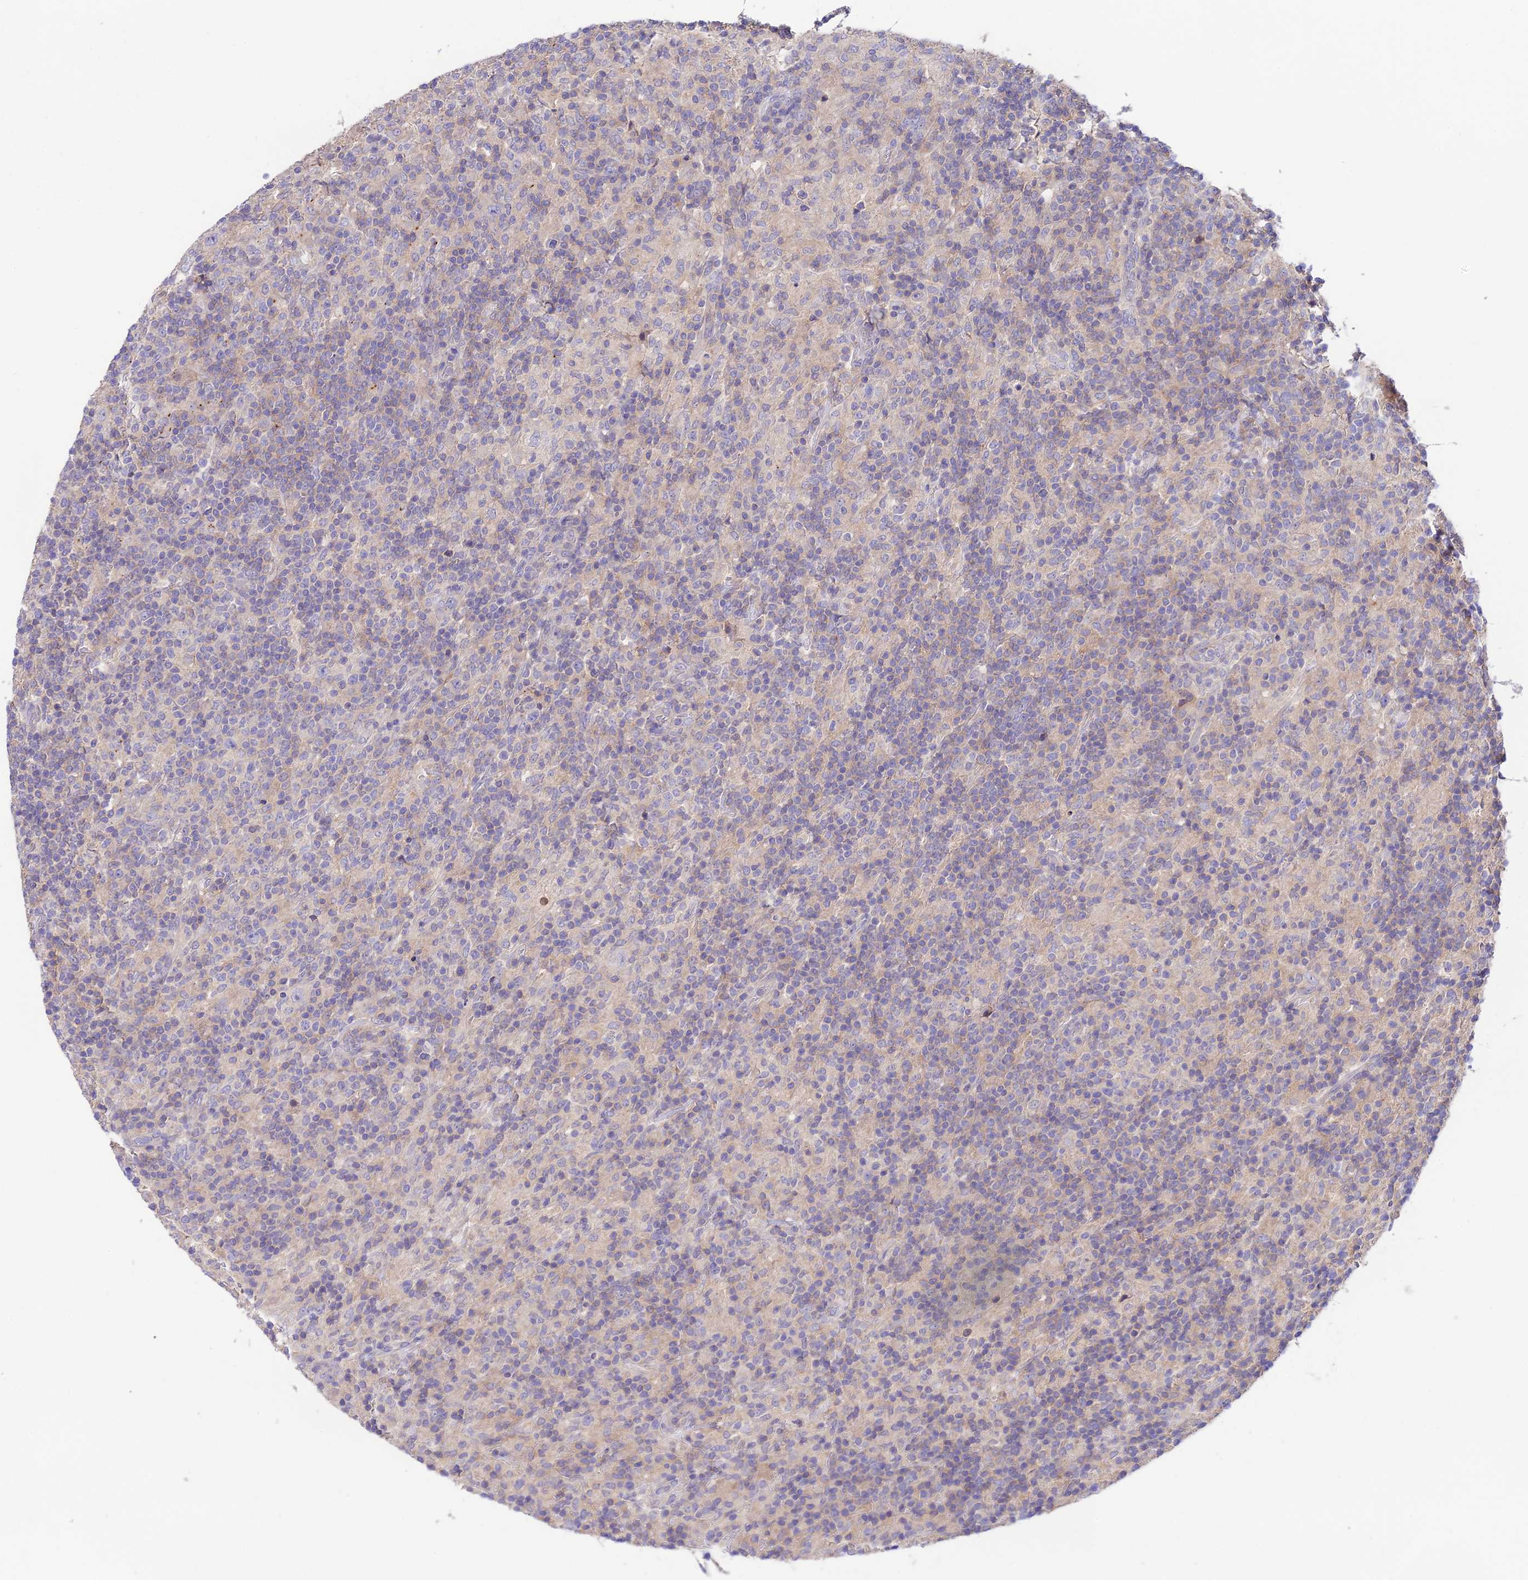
{"staining": {"intensity": "negative", "quantity": "none", "location": "none"}, "tissue": "lymphoma", "cell_type": "Tumor cells", "image_type": "cancer", "snomed": [{"axis": "morphology", "description": "Hodgkin's disease, NOS"}, {"axis": "topography", "description": "Lymph node"}], "caption": "This histopathology image is of lymphoma stained with IHC to label a protein in brown with the nuclei are counter-stained blue. There is no expression in tumor cells.", "gene": "BRME1", "patient": {"sex": "male", "age": 70}}